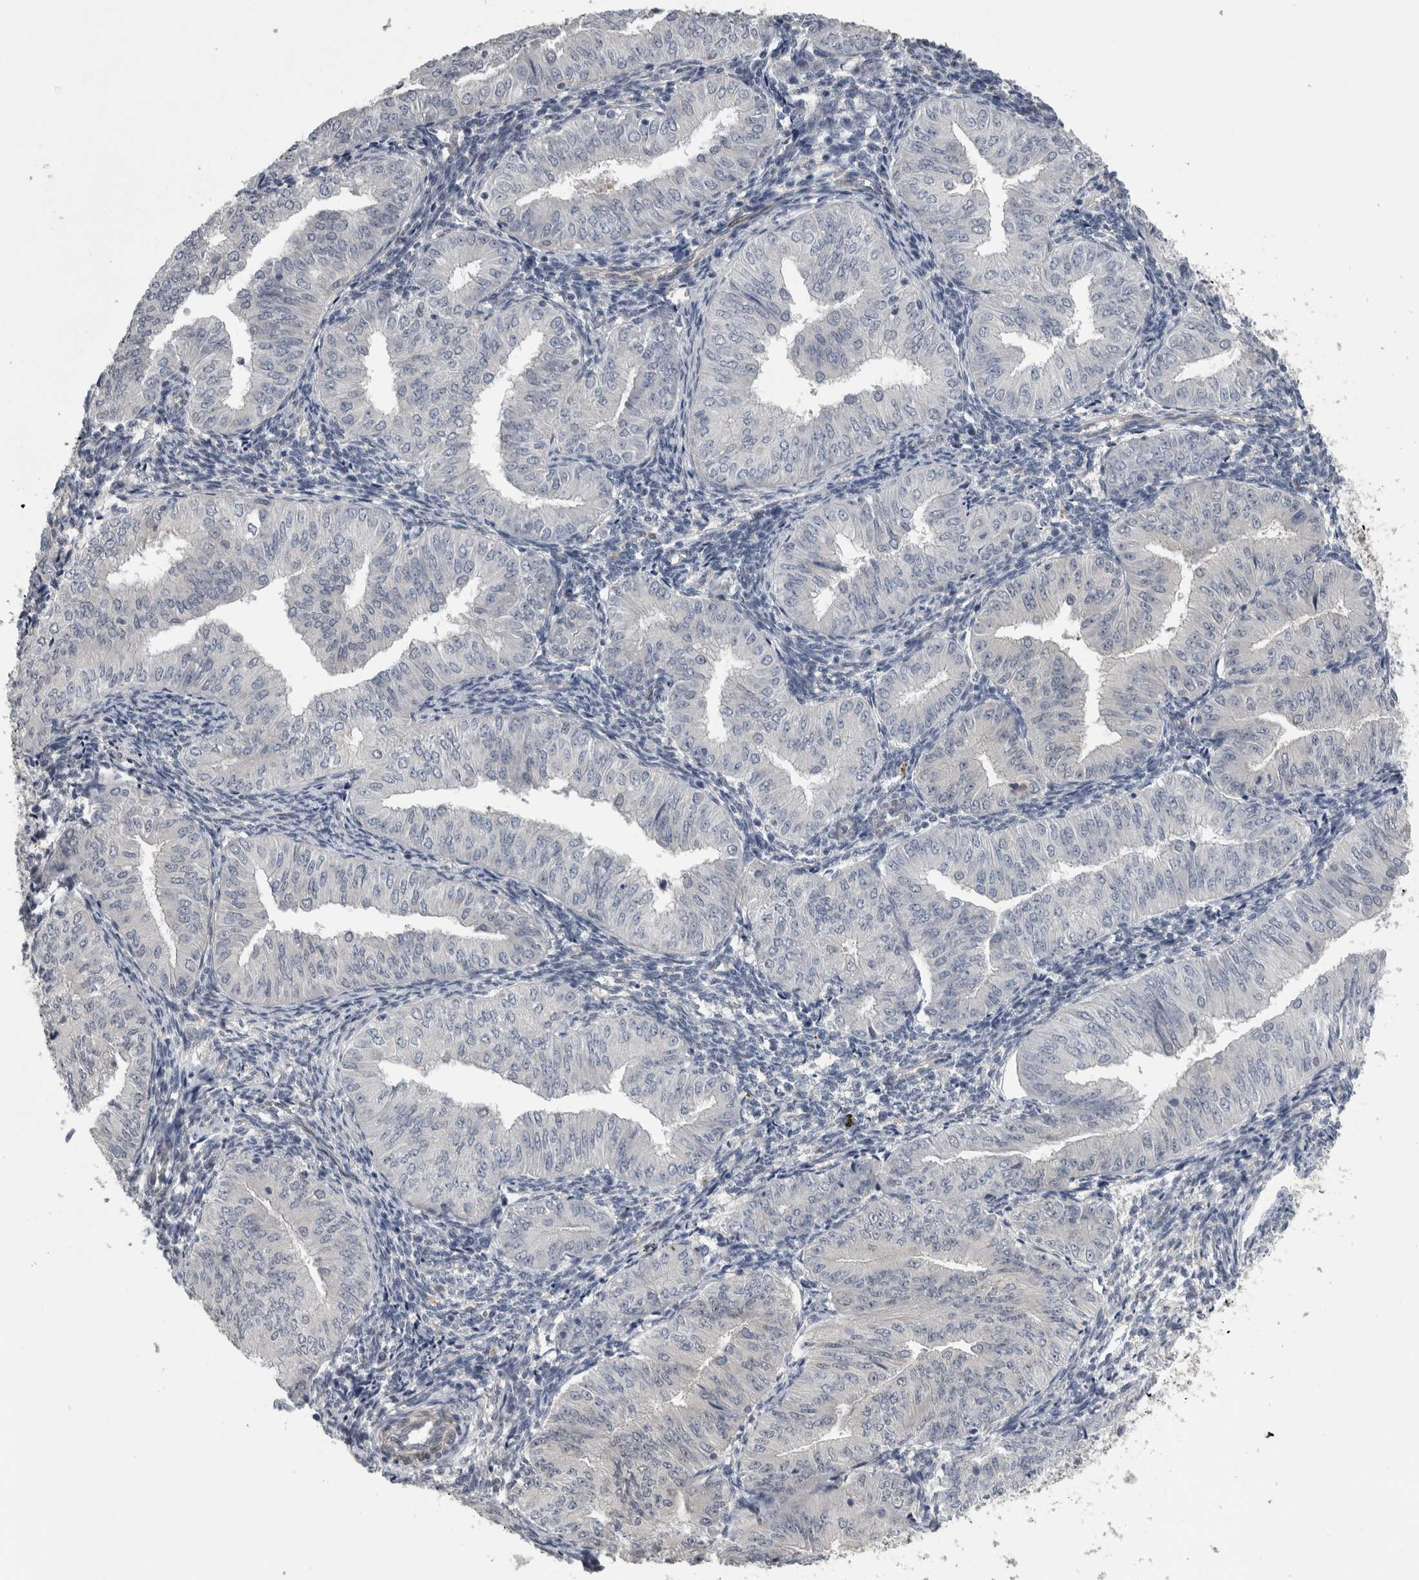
{"staining": {"intensity": "negative", "quantity": "none", "location": "none"}, "tissue": "endometrial cancer", "cell_type": "Tumor cells", "image_type": "cancer", "snomed": [{"axis": "morphology", "description": "Normal tissue, NOS"}, {"axis": "morphology", "description": "Adenocarcinoma, NOS"}, {"axis": "topography", "description": "Endometrium"}], "caption": "This micrograph is of adenocarcinoma (endometrial) stained with immunohistochemistry (IHC) to label a protein in brown with the nuclei are counter-stained blue. There is no expression in tumor cells. The staining is performed using DAB brown chromogen with nuclei counter-stained in using hematoxylin.", "gene": "NAPRT", "patient": {"sex": "female", "age": 53}}